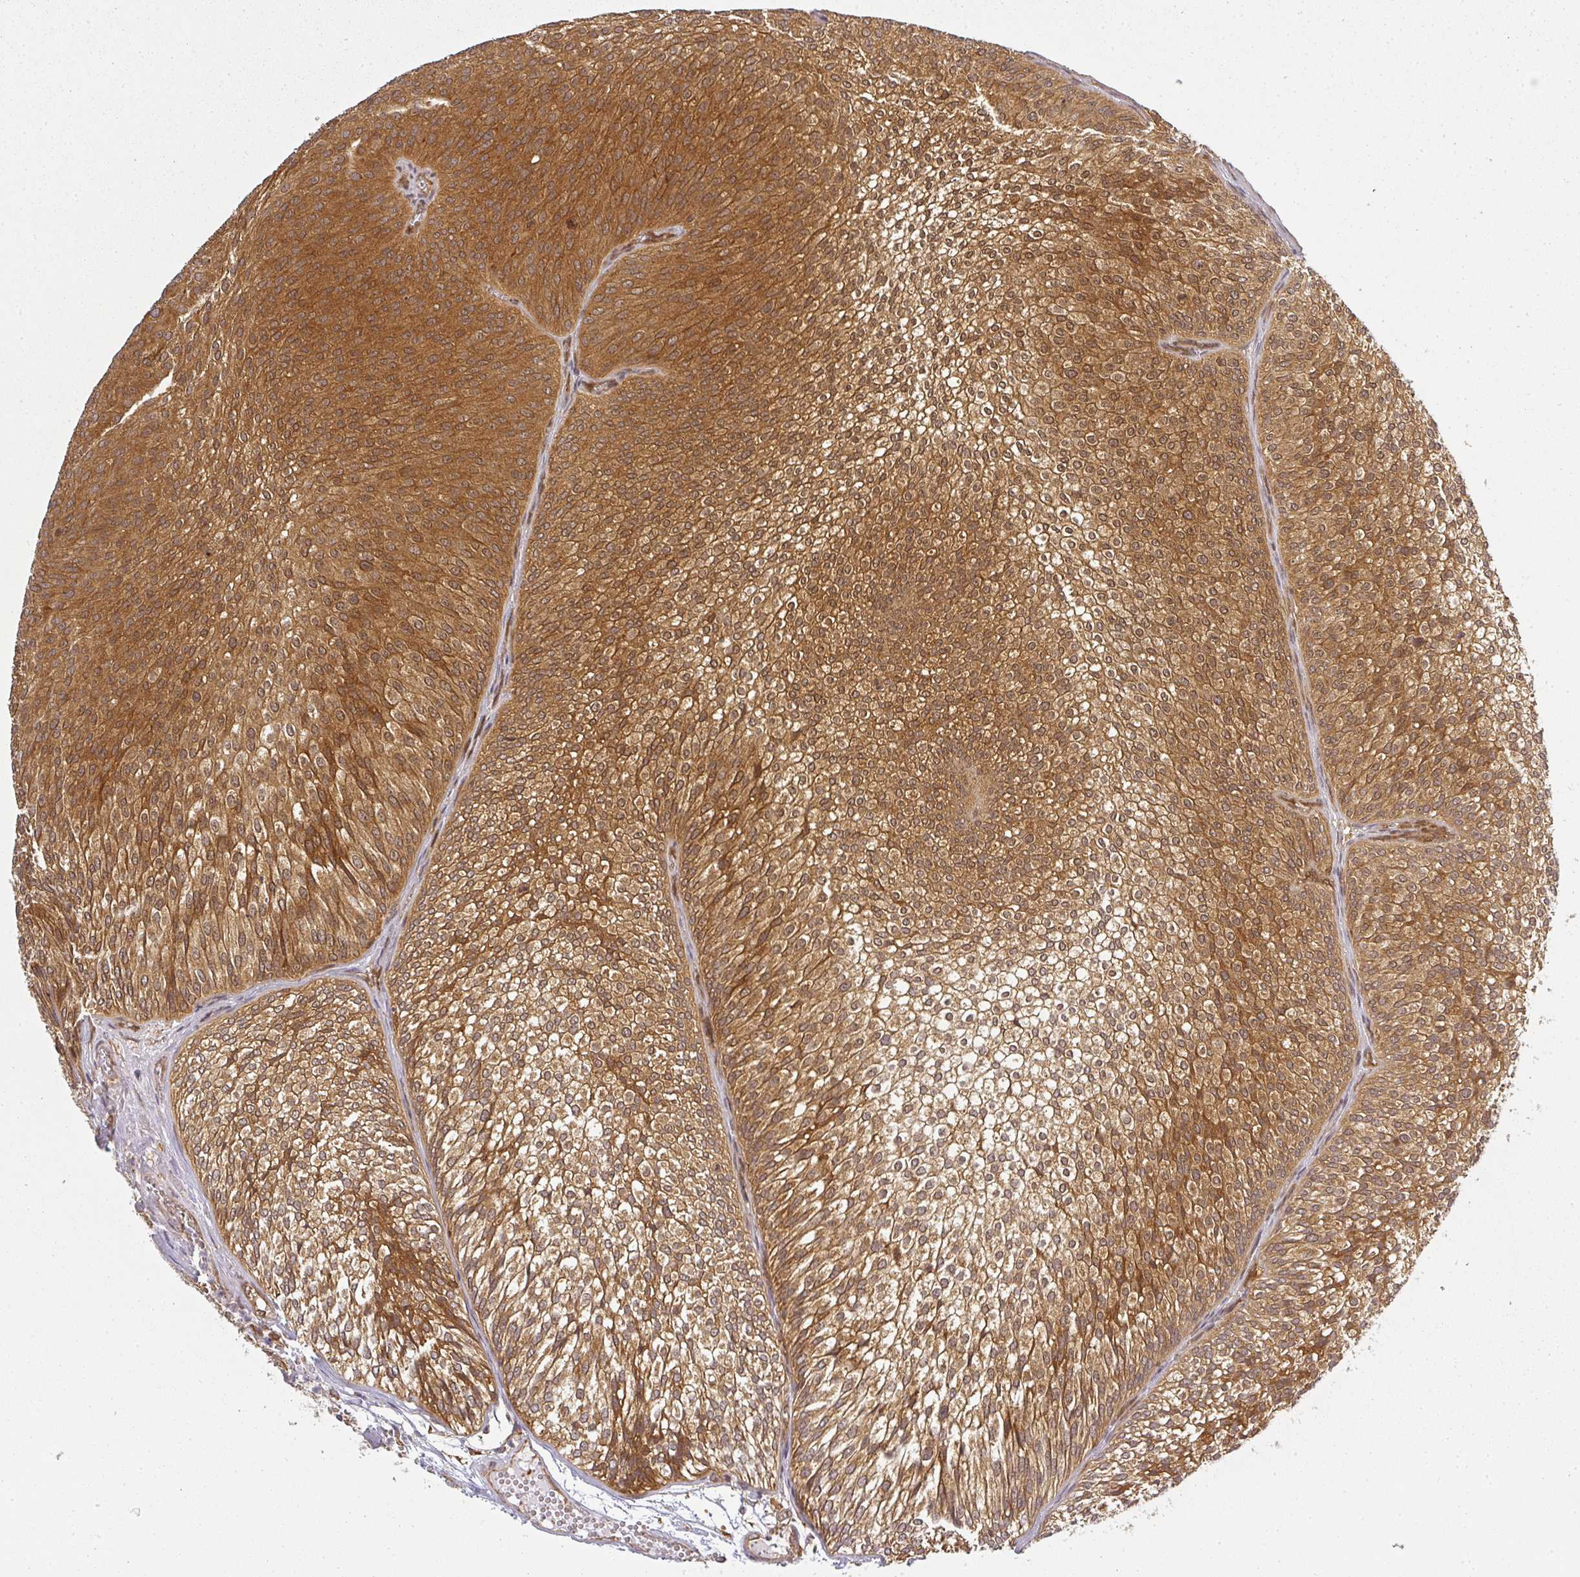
{"staining": {"intensity": "strong", "quantity": ">75%", "location": "cytoplasmic/membranous,nuclear"}, "tissue": "urothelial cancer", "cell_type": "Tumor cells", "image_type": "cancer", "snomed": [{"axis": "morphology", "description": "Urothelial carcinoma, Low grade"}, {"axis": "topography", "description": "Urinary bladder"}], "caption": "This photomicrograph exhibits immunohistochemistry staining of low-grade urothelial carcinoma, with high strong cytoplasmic/membranous and nuclear staining in approximately >75% of tumor cells.", "gene": "PPP6R3", "patient": {"sex": "male", "age": 91}}